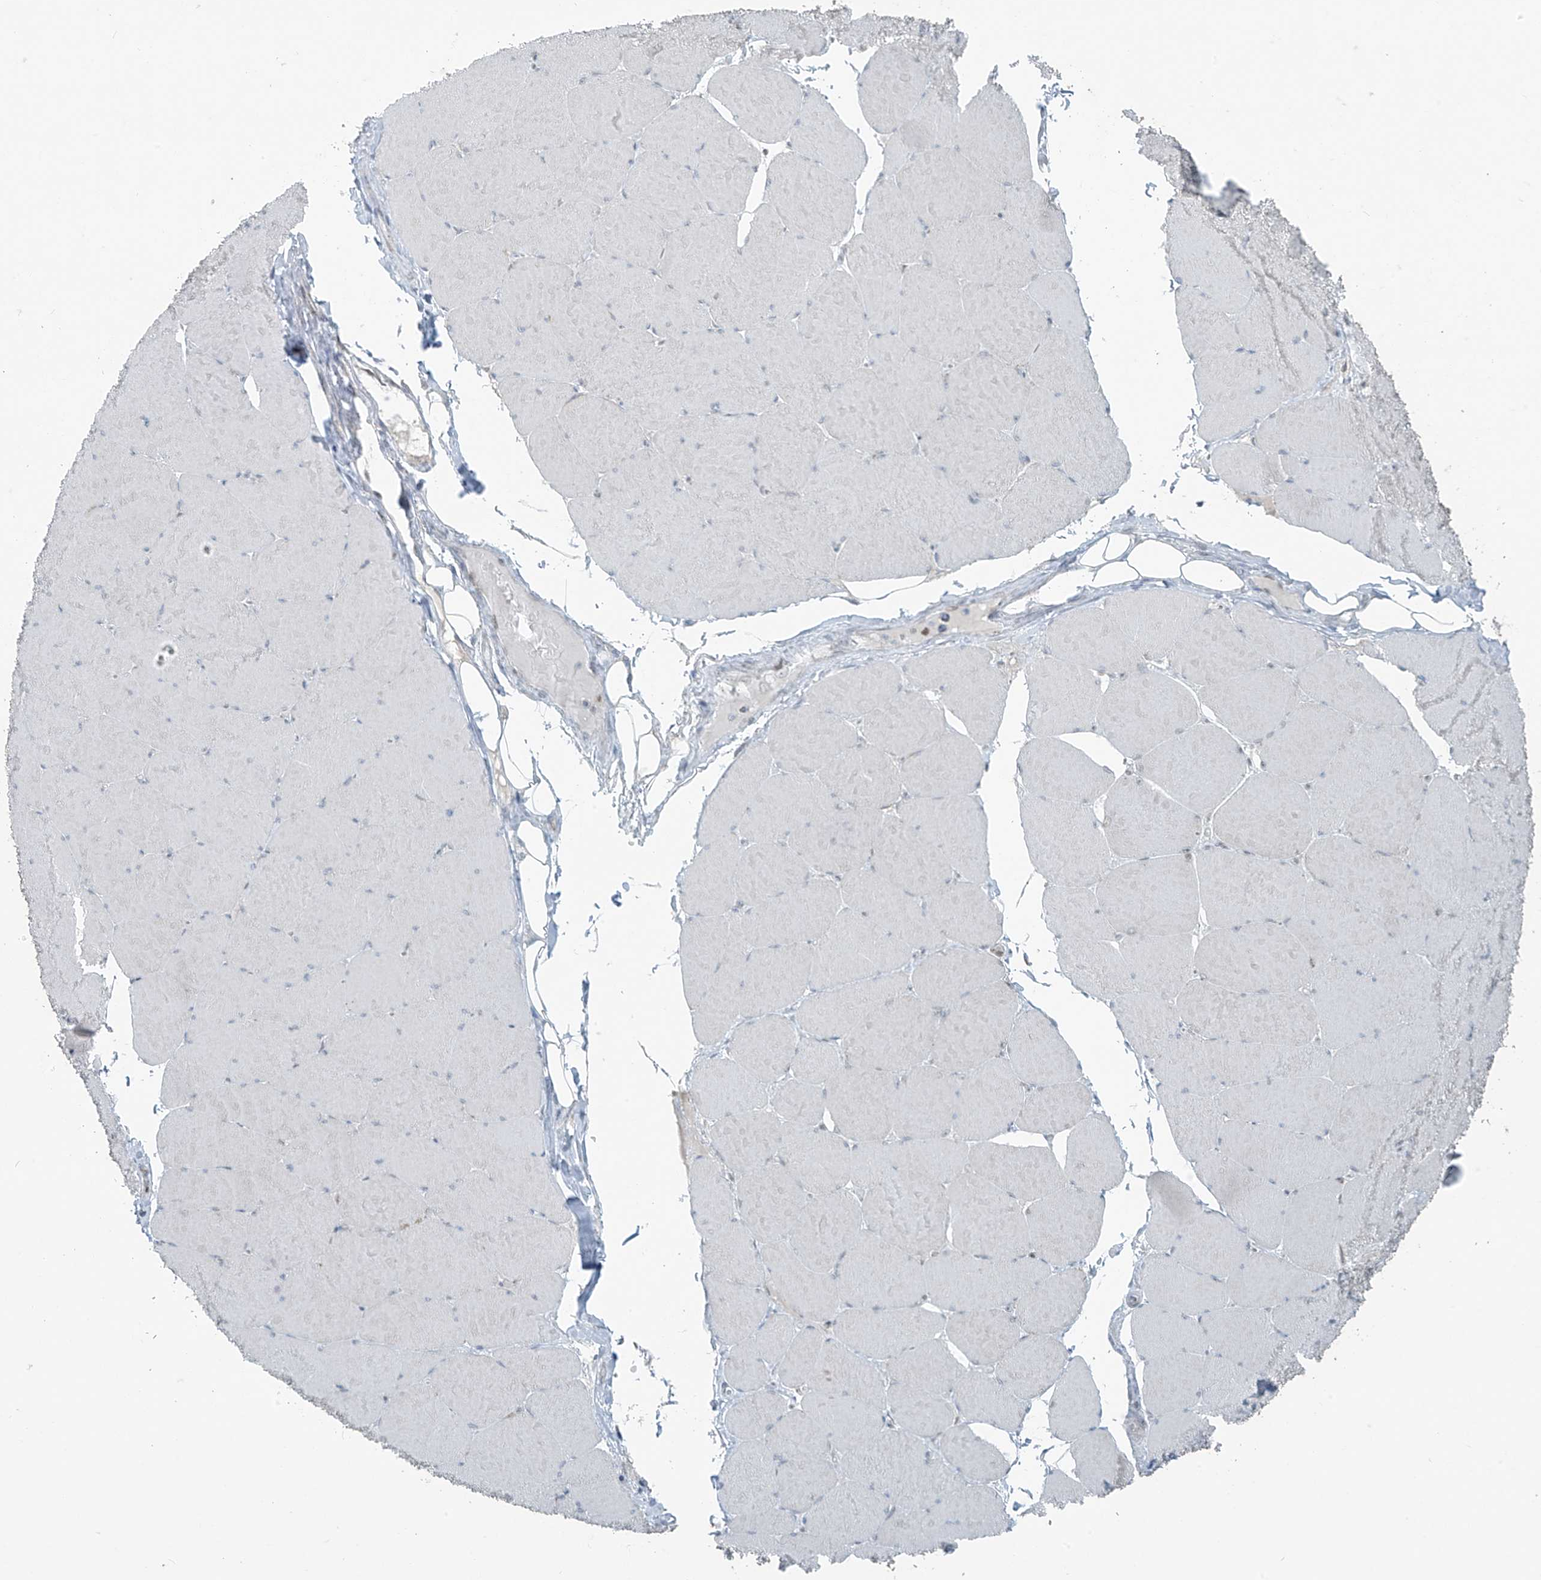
{"staining": {"intensity": "moderate", "quantity": "<25%", "location": "nuclear"}, "tissue": "skeletal muscle", "cell_type": "Myocytes", "image_type": "normal", "snomed": [{"axis": "morphology", "description": "Normal tissue, NOS"}, {"axis": "topography", "description": "Skeletal muscle"}, {"axis": "topography", "description": "Head-Neck"}], "caption": "Protein expression analysis of normal human skeletal muscle reveals moderate nuclear expression in about <25% of myocytes. Using DAB (brown) and hematoxylin (blue) stains, captured at high magnification using brightfield microscopy.", "gene": "WRNIP1", "patient": {"sex": "male", "age": 66}}